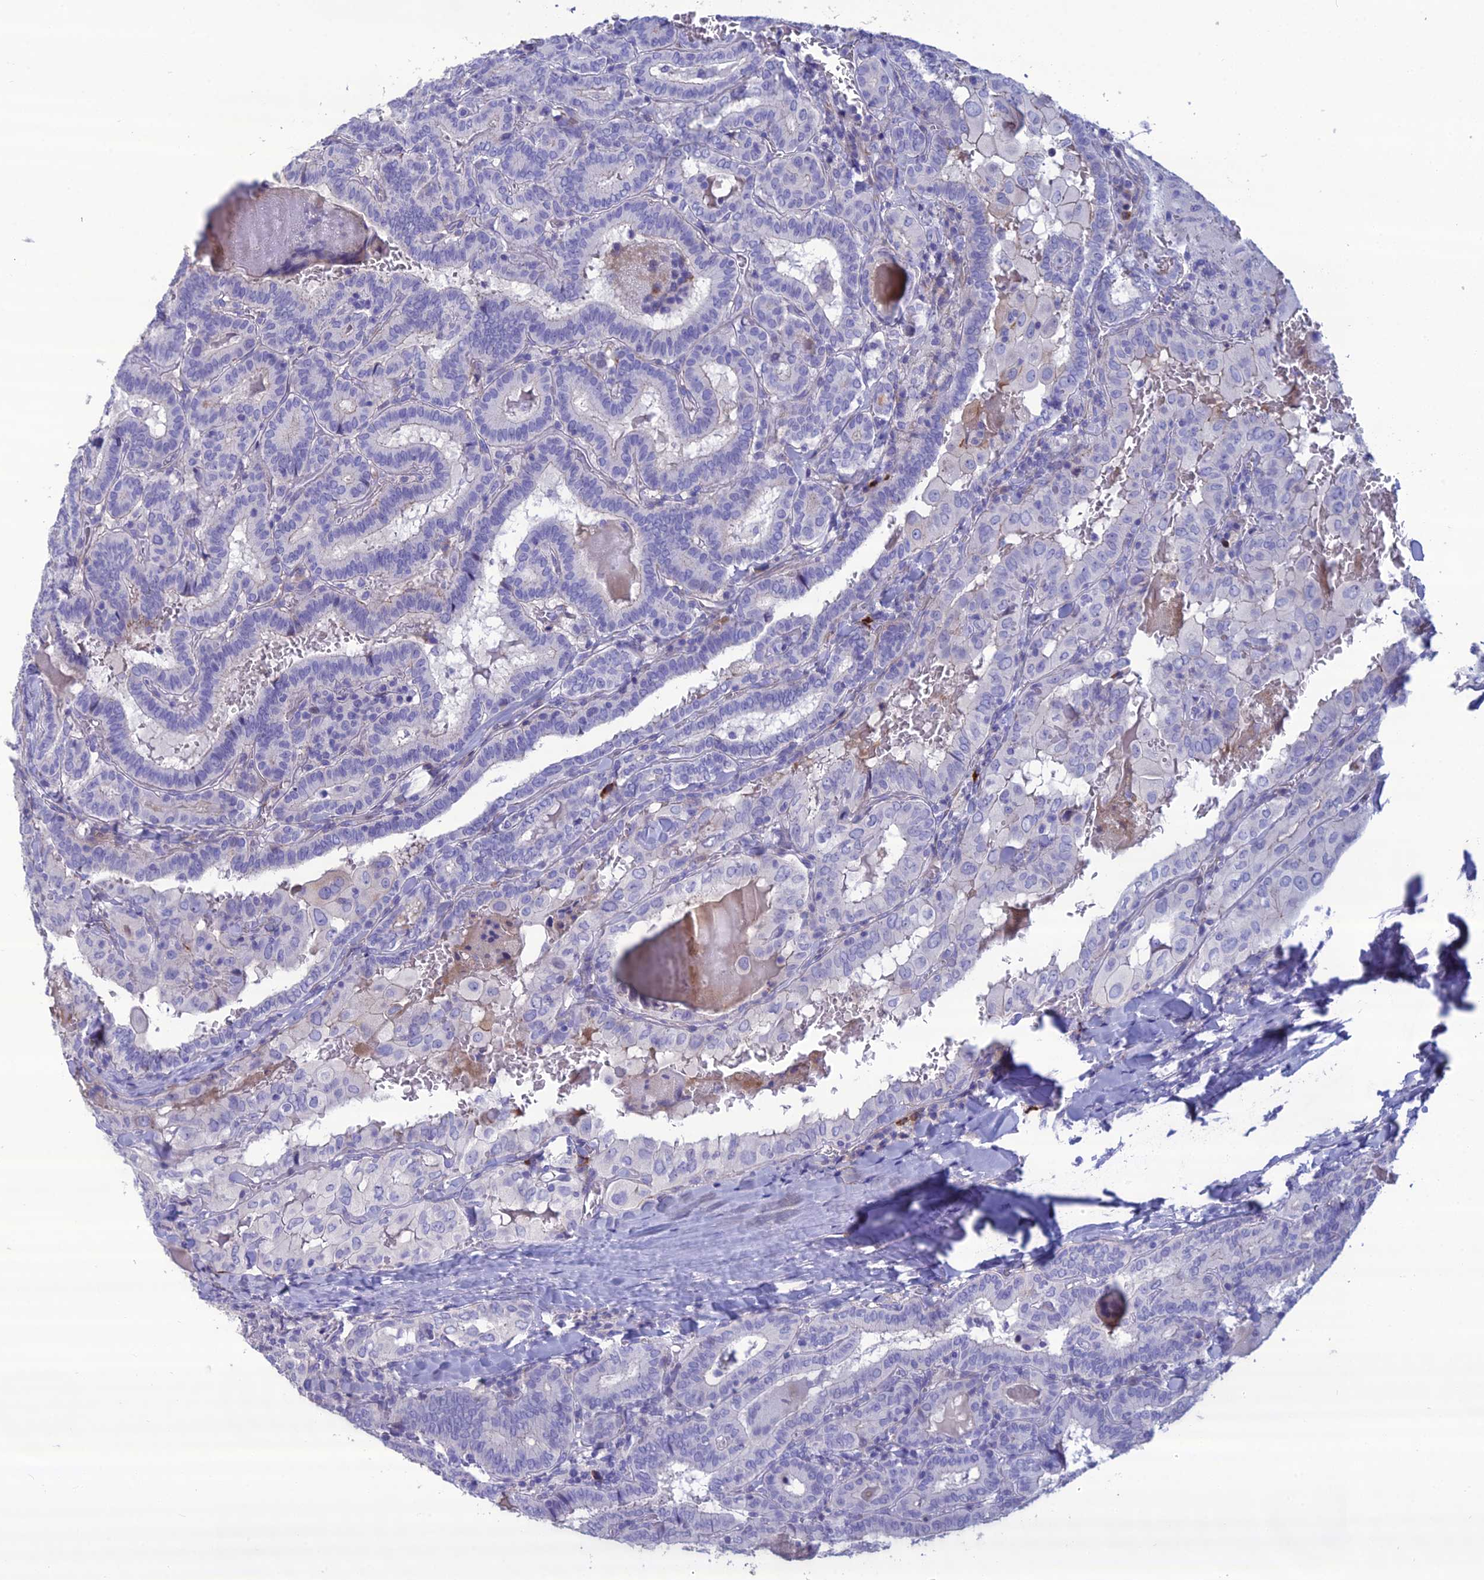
{"staining": {"intensity": "negative", "quantity": "none", "location": "none"}, "tissue": "thyroid cancer", "cell_type": "Tumor cells", "image_type": "cancer", "snomed": [{"axis": "morphology", "description": "Papillary adenocarcinoma, NOS"}, {"axis": "topography", "description": "Thyroid gland"}], "caption": "DAB (3,3'-diaminobenzidine) immunohistochemical staining of thyroid papillary adenocarcinoma reveals no significant expression in tumor cells. (Stains: DAB (3,3'-diaminobenzidine) immunohistochemistry (IHC) with hematoxylin counter stain, Microscopy: brightfield microscopy at high magnification).", "gene": "OR56B1", "patient": {"sex": "female", "age": 72}}